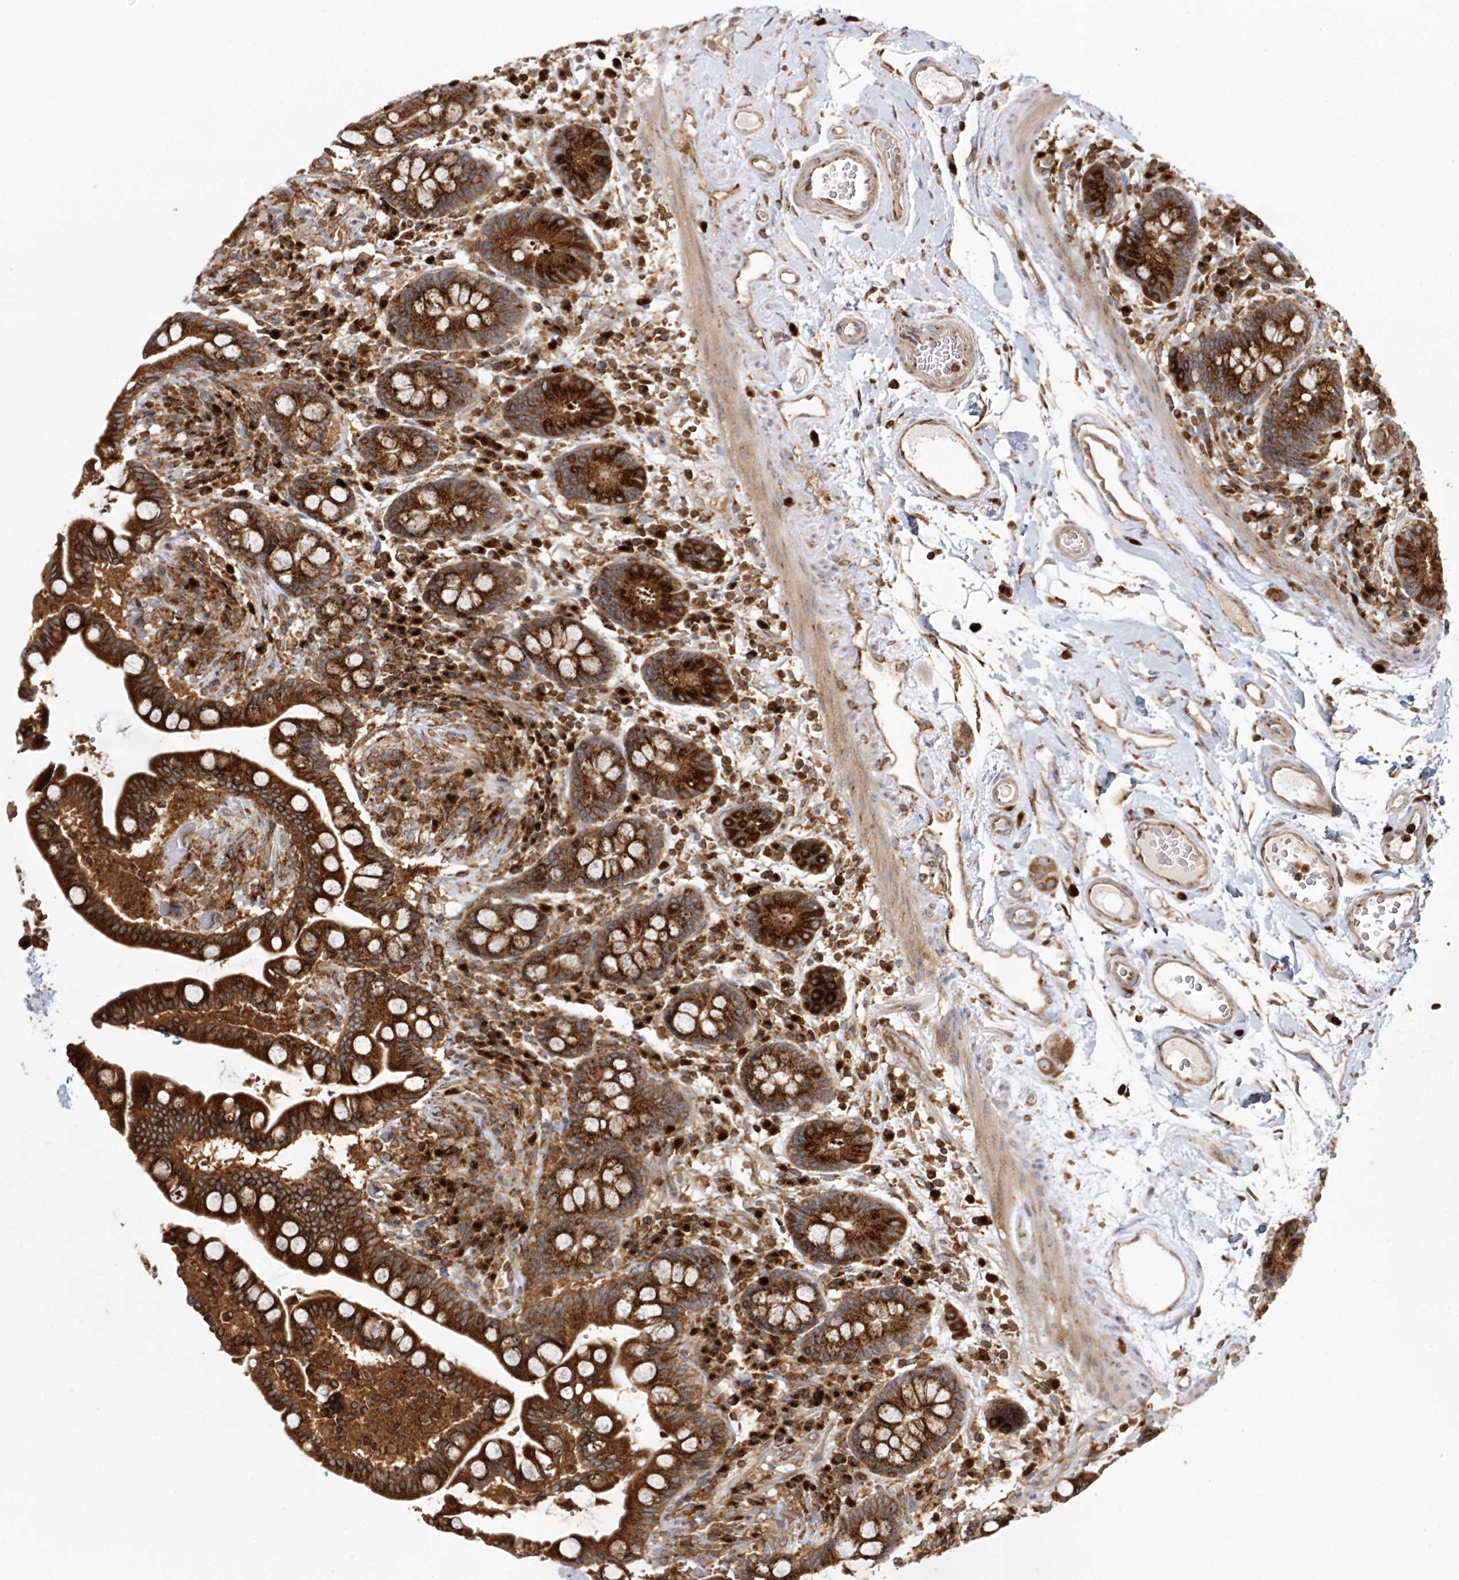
{"staining": {"intensity": "moderate", "quantity": ">75%", "location": "cytoplasmic/membranous"}, "tissue": "colon", "cell_type": "Endothelial cells", "image_type": "normal", "snomed": [{"axis": "morphology", "description": "Normal tissue, NOS"}, {"axis": "topography", "description": "Colon"}], "caption": "Immunohistochemistry histopathology image of benign colon stained for a protein (brown), which shows medium levels of moderate cytoplasmic/membranous positivity in approximately >75% of endothelial cells.", "gene": "ARCN1", "patient": {"sex": "male", "age": 73}}